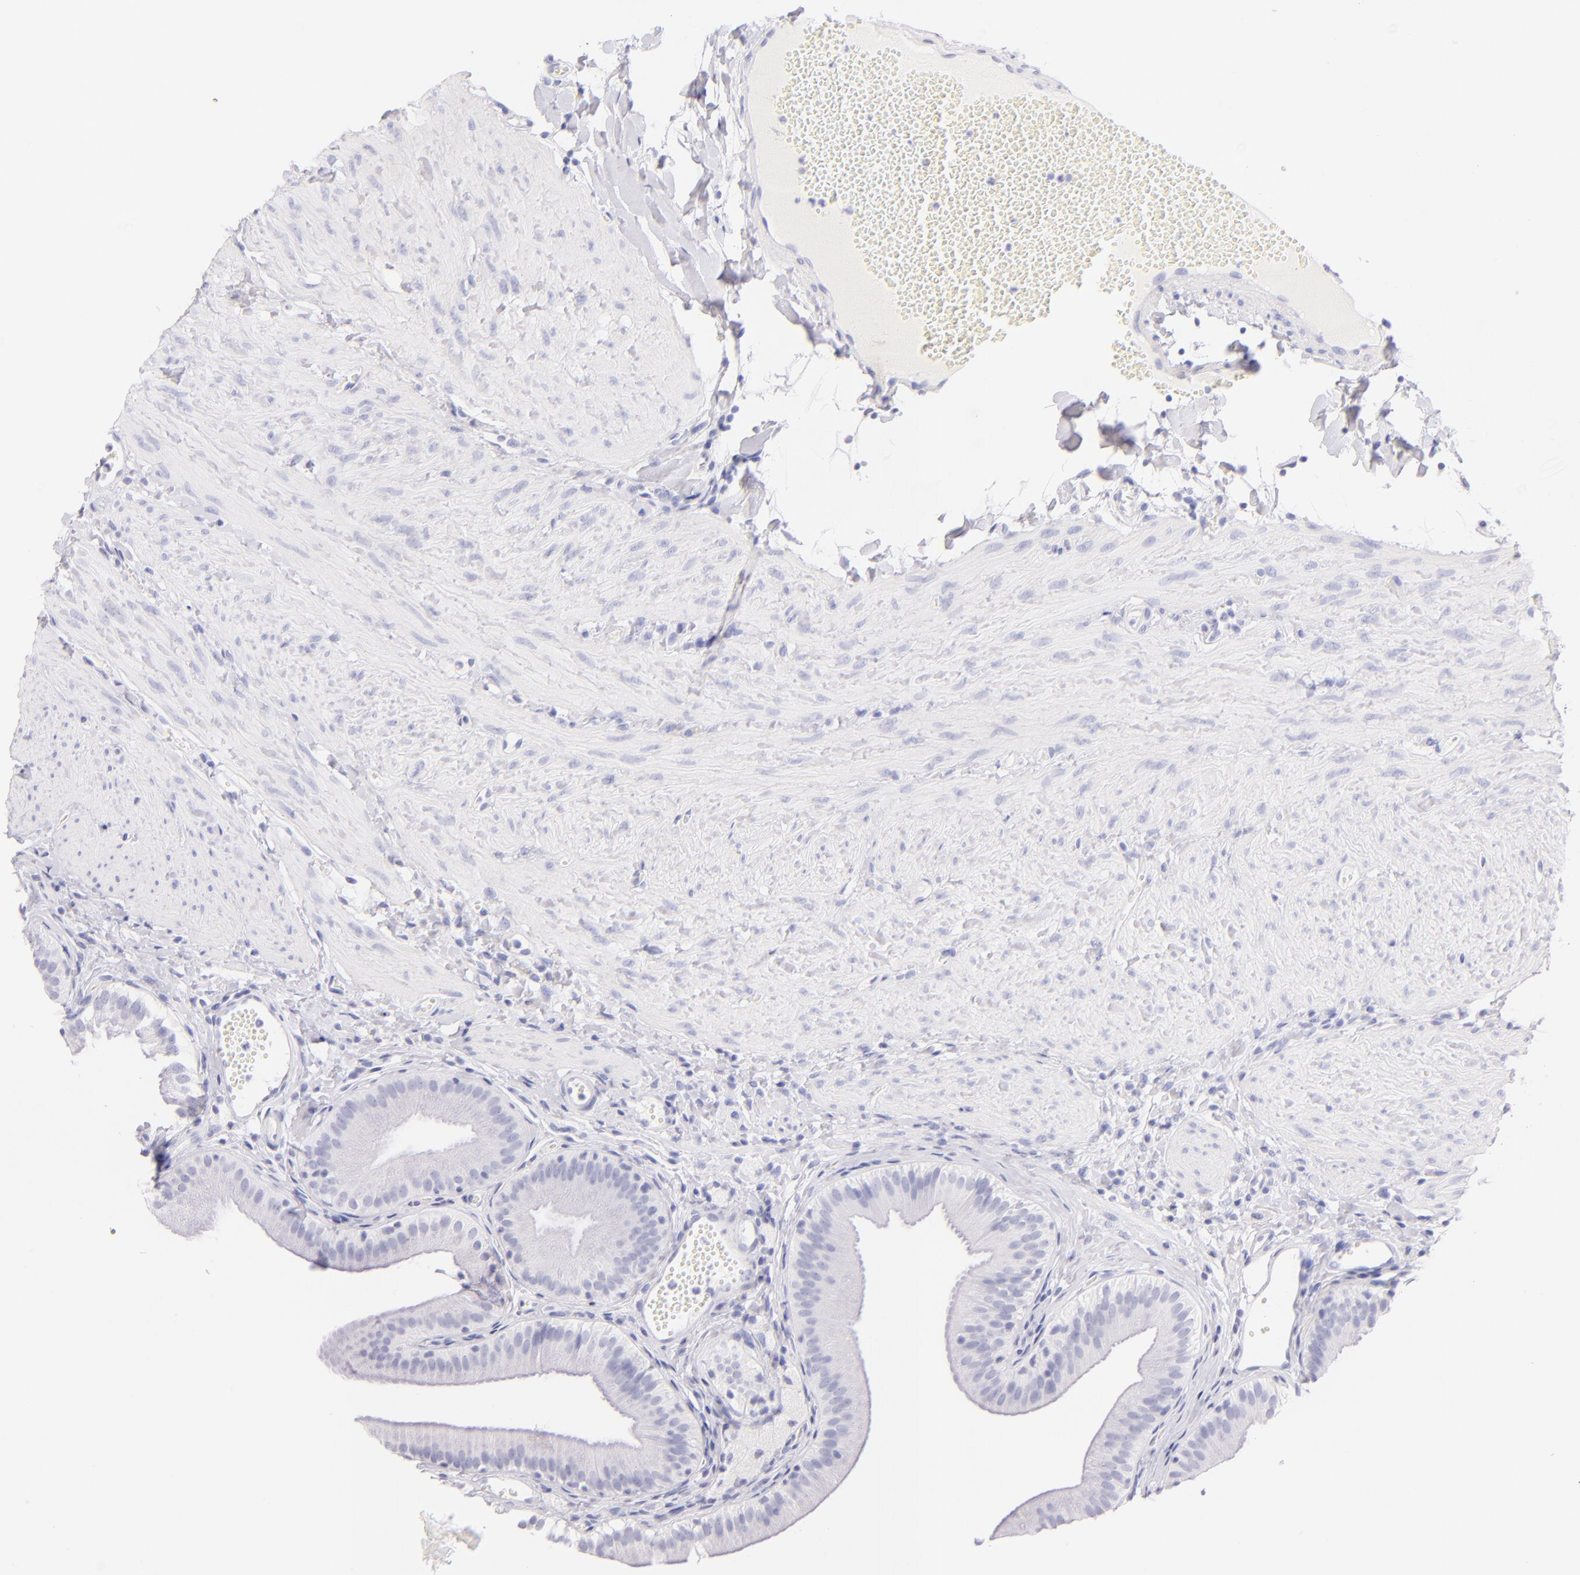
{"staining": {"intensity": "negative", "quantity": "none", "location": "none"}, "tissue": "gallbladder", "cell_type": "Glandular cells", "image_type": "normal", "snomed": [{"axis": "morphology", "description": "Normal tissue, NOS"}, {"axis": "topography", "description": "Gallbladder"}], "caption": "A high-resolution photomicrograph shows immunohistochemistry staining of unremarkable gallbladder, which shows no significant expression in glandular cells.", "gene": "SDC1", "patient": {"sex": "female", "age": 24}}